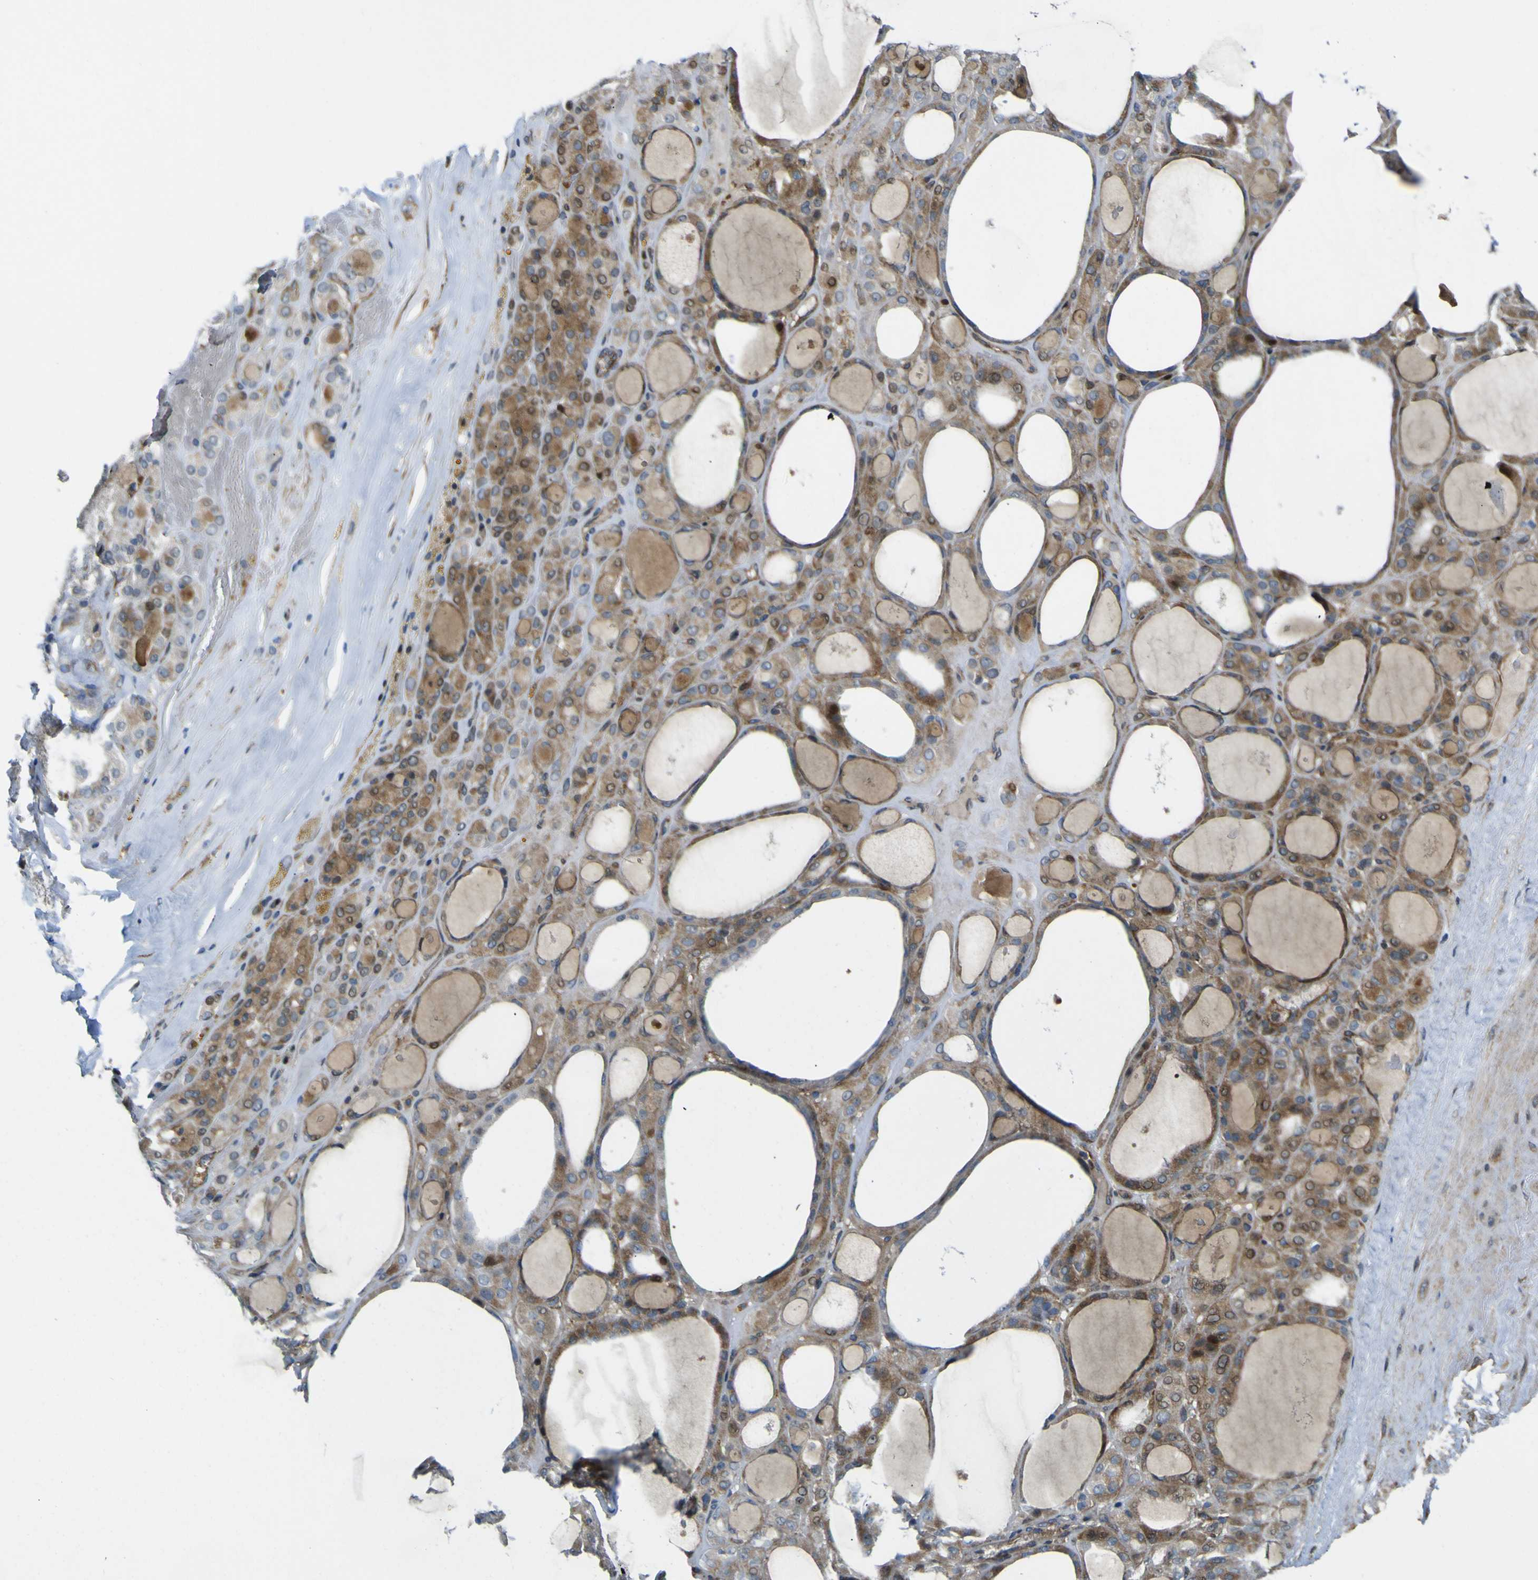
{"staining": {"intensity": "moderate", "quantity": "25%-75%", "location": "cytoplasmic/membranous"}, "tissue": "thyroid gland", "cell_type": "Glandular cells", "image_type": "normal", "snomed": [{"axis": "morphology", "description": "Normal tissue, NOS"}, {"axis": "morphology", "description": "Carcinoma, NOS"}, {"axis": "topography", "description": "Thyroid gland"}], "caption": "Thyroid gland stained with a brown dye demonstrates moderate cytoplasmic/membranous positive expression in approximately 25%-75% of glandular cells.", "gene": "KDM7A", "patient": {"sex": "female", "age": 86}}